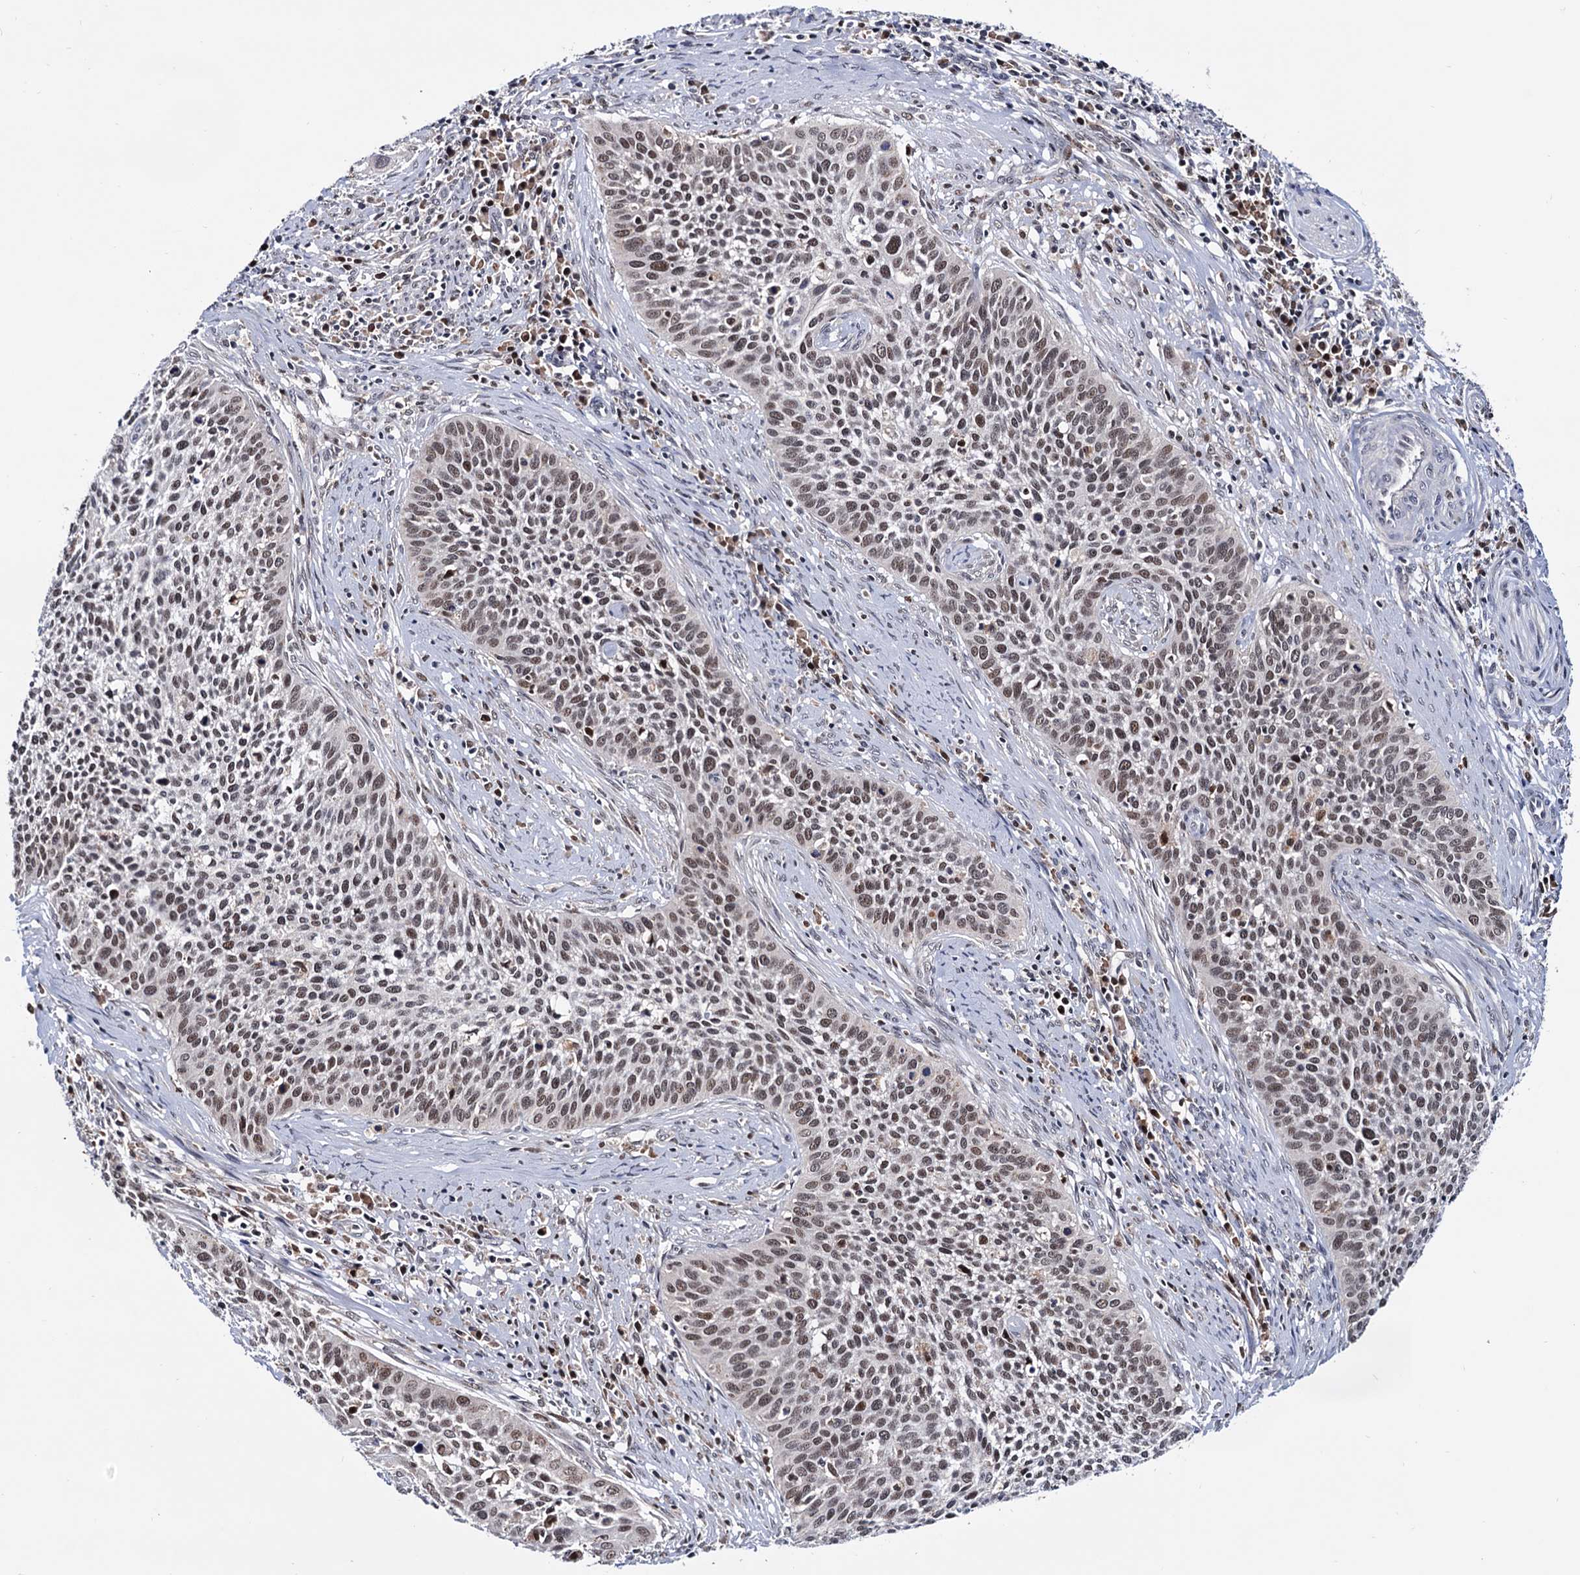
{"staining": {"intensity": "moderate", "quantity": ">75%", "location": "nuclear"}, "tissue": "cervical cancer", "cell_type": "Tumor cells", "image_type": "cancer", "snomed": [{"axis": "morphology", "description": "Squamous cell carcinoma, NOS"}, {"axis": "topography", "description": "Cervix"}], "caption": "IHC micrograph of neoplastic tissue: human squamous cell carcinoma (cervical) stained using IHC shows medium levels of moderate protein expression localized specifically in the nuclear of tumor cells, appearing as a nuclear brown color.", "gene": "RNASEH2B", "patient": {"sex": "female", "age": 34}}